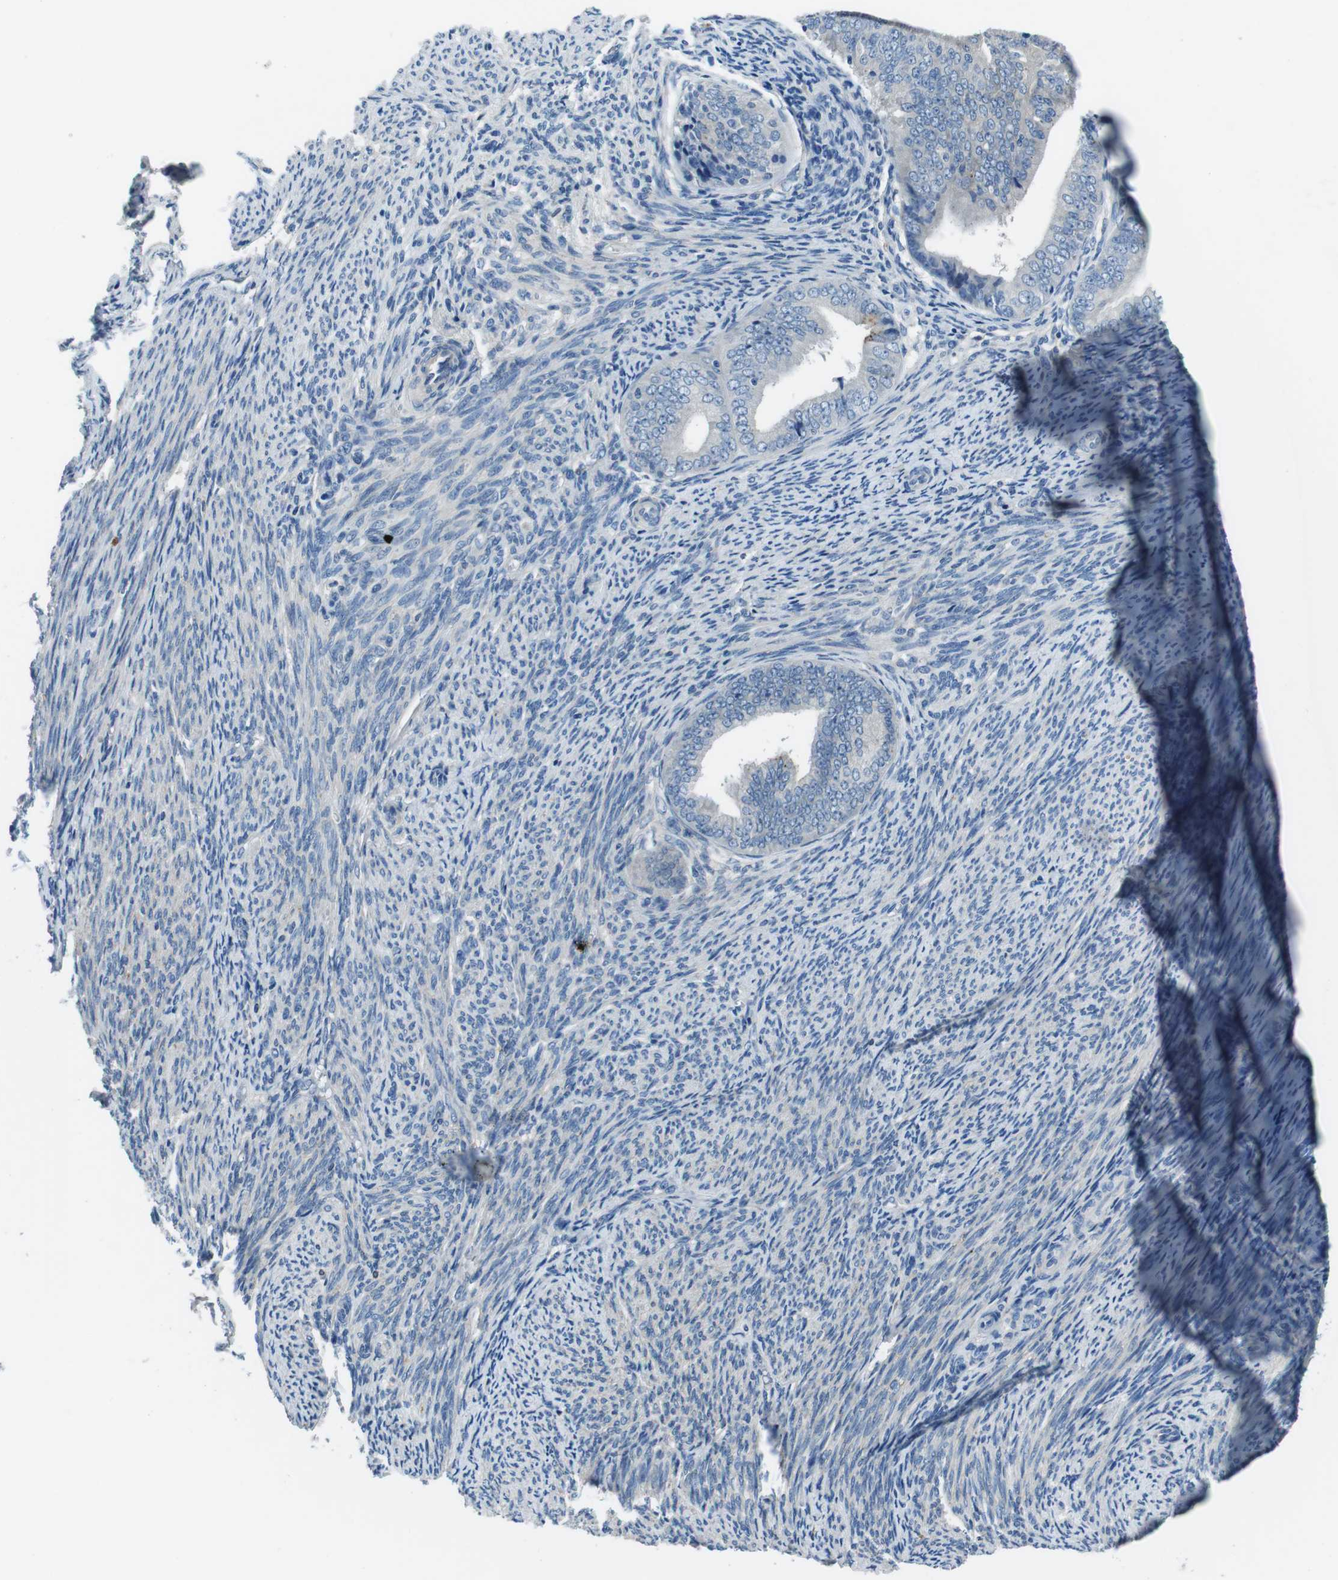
{"staining": {"intensity": "negative", "quantity": "none", "location": "none"}, "tissue": "endometrial cancer", "cell_type": "Tumor cells", "image_type": "cancer", "snomed": [{"axis": "morphology", "description": "Adenocarcinoma, NOS"}, {"axis": "topography", "description": "Endometrium"}], "caption": "This is an IHC micrograph of endometrial cancer (adenocarcinoma). There is no positivity in tumor cells.", "gene": "TULP3", "patient": {"sex": "female", "age": 63}}